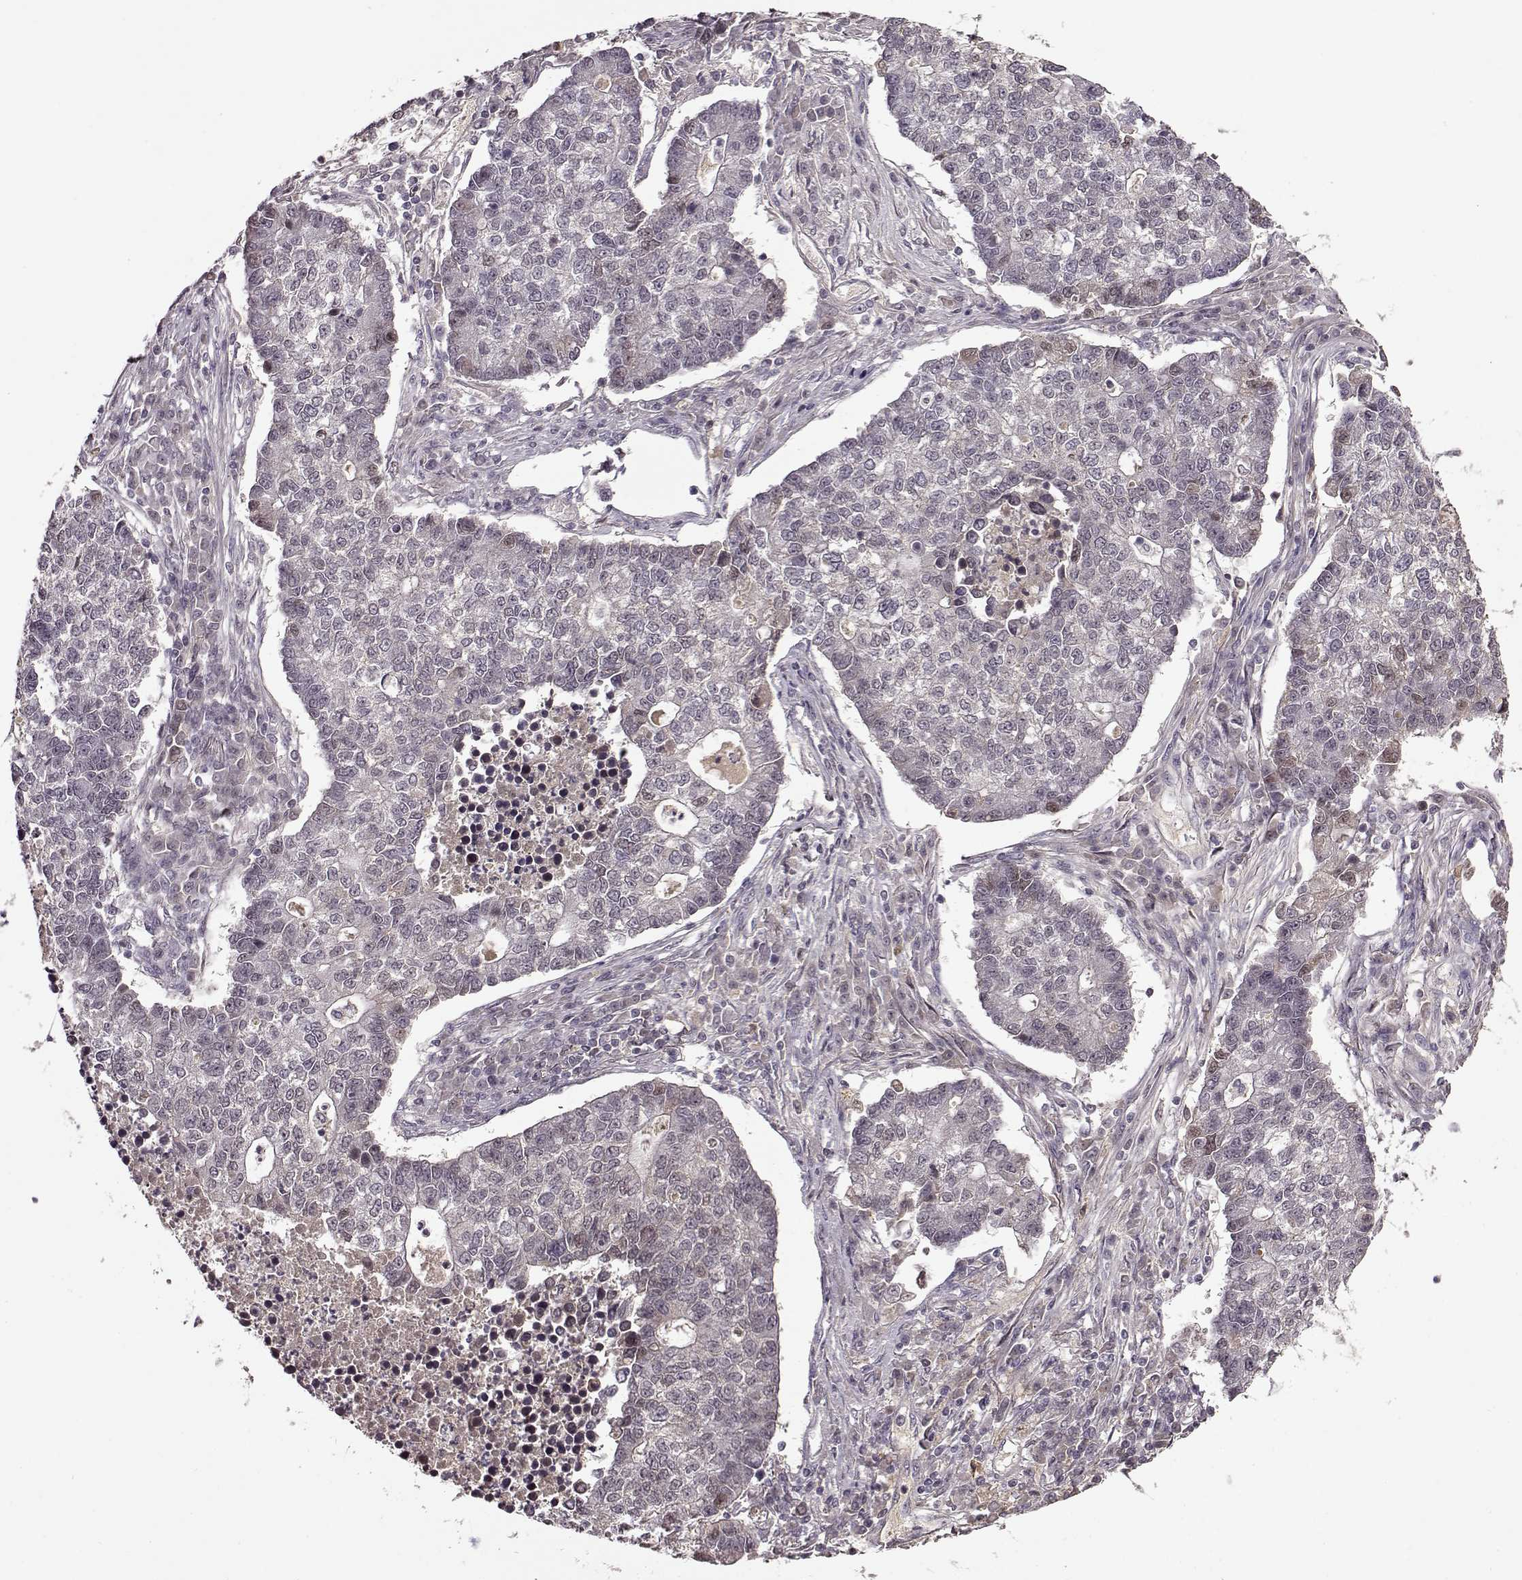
{"staining": {"intensity": "negative", "quantity": "none", "location": "none"}, "tissue": "lung cancer", "cell_type": "Tumor cells", "image_type": "cancer", "snomed": [{"axis": "morphology", "description": "Adenocarcinoma, NOS"}, {"axis": "topography", "description": "Lung"}], "caption": "Image shows no significant protein positivity in tumor cells of lung cancer (adenocarcinoma).", "gene": "MAIP1", "patient": {"sex": "male", "age": 57}}